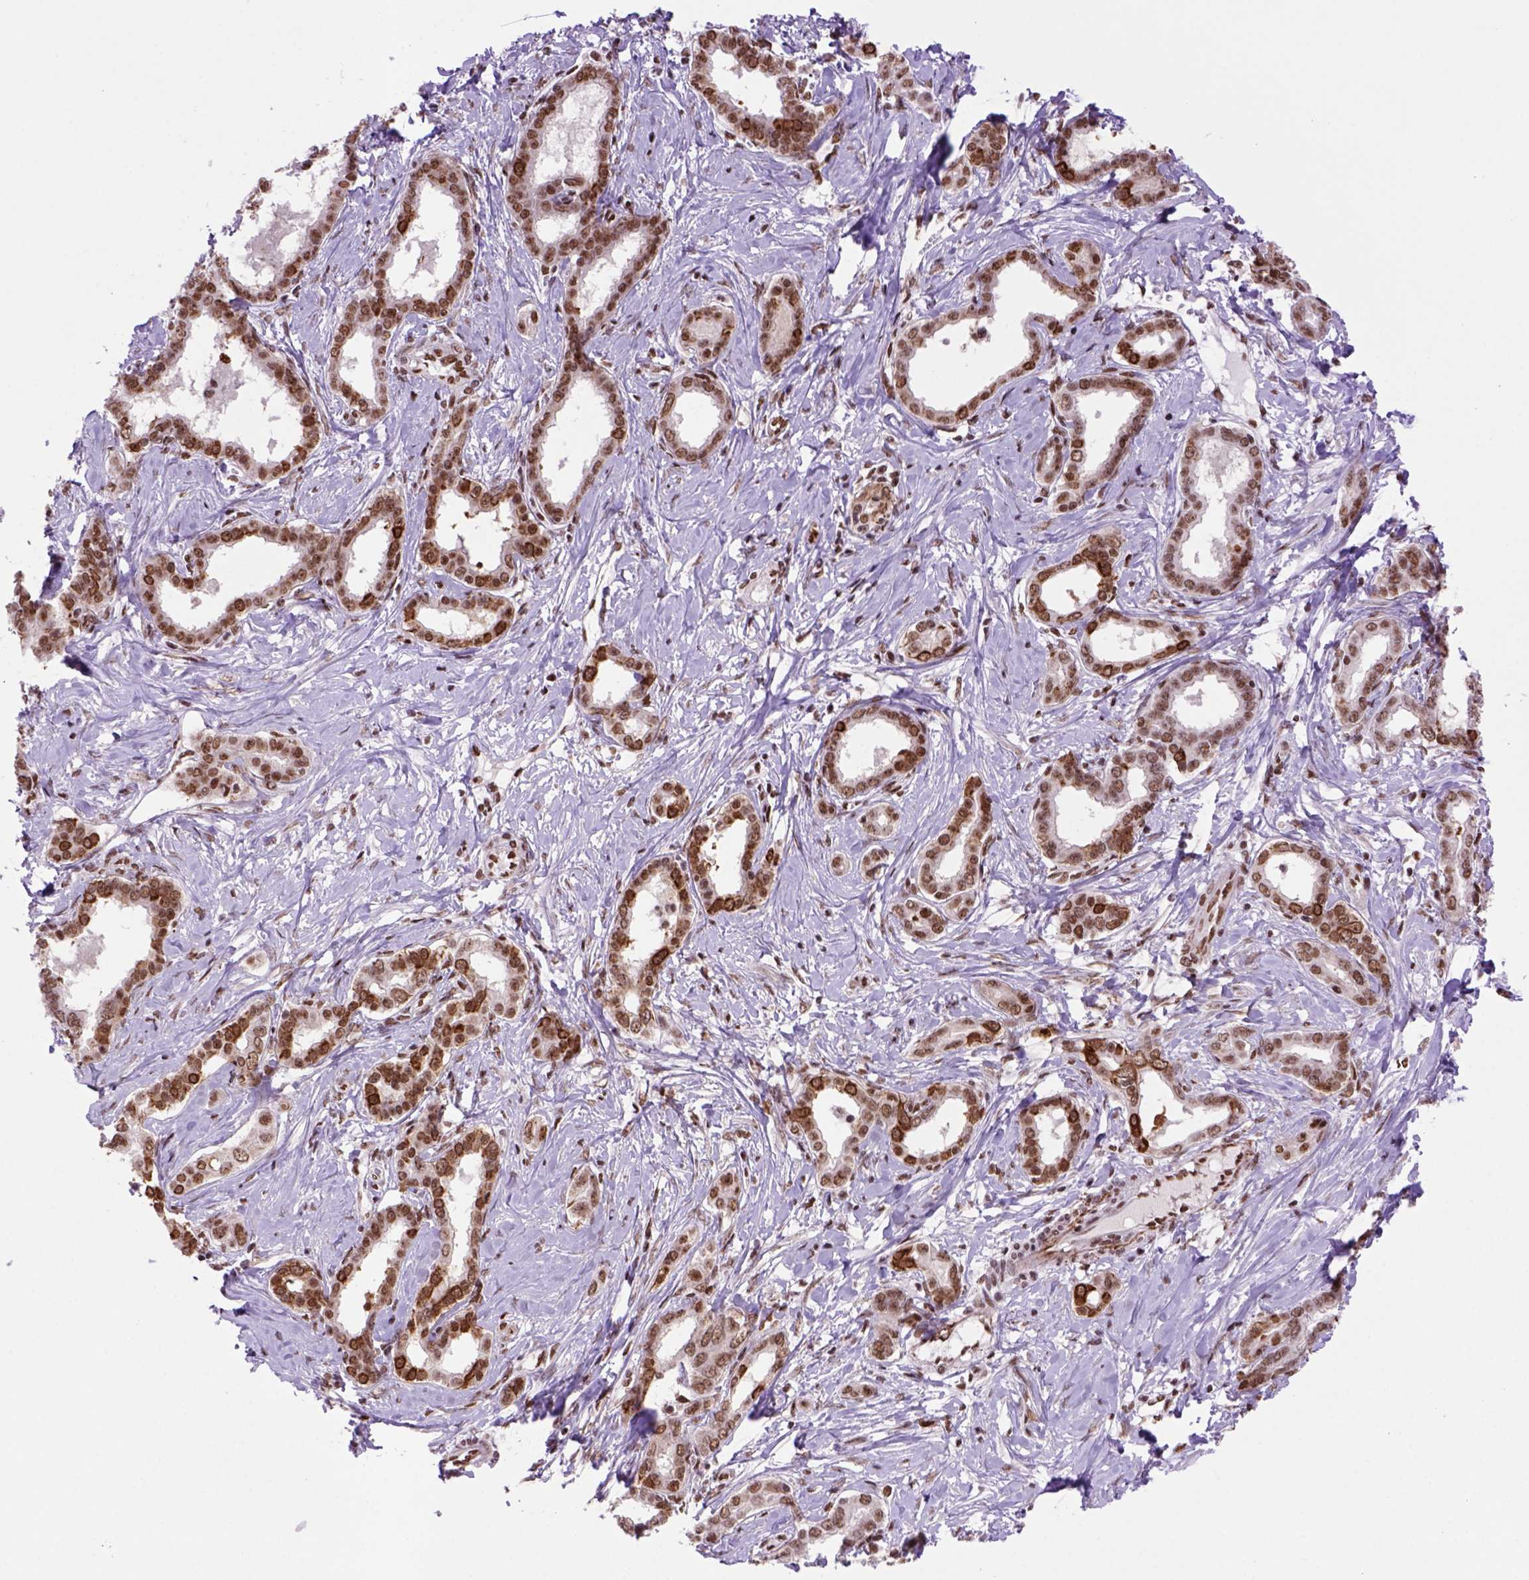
{"staining": {"intensity": "moderate", "quantity": ">75%", "location": "nuclear"}, "tissue": "liver cancer", "cell_type": "Tumor cells", "image_type": "cancer", "snomed": [{"axis": "morphology", "description": "Cholangiocarcinoma"}, {"axis": "topography", "description": "Liver"}], "caption": "Brown immunohistochemical staining in human liver cholangiocarcinoma exhibits moderate nuclear expression in approximately >75% of tumor cells.", "gene": "NSMCE2", "patient": {"sex": "female", "age": 47}}